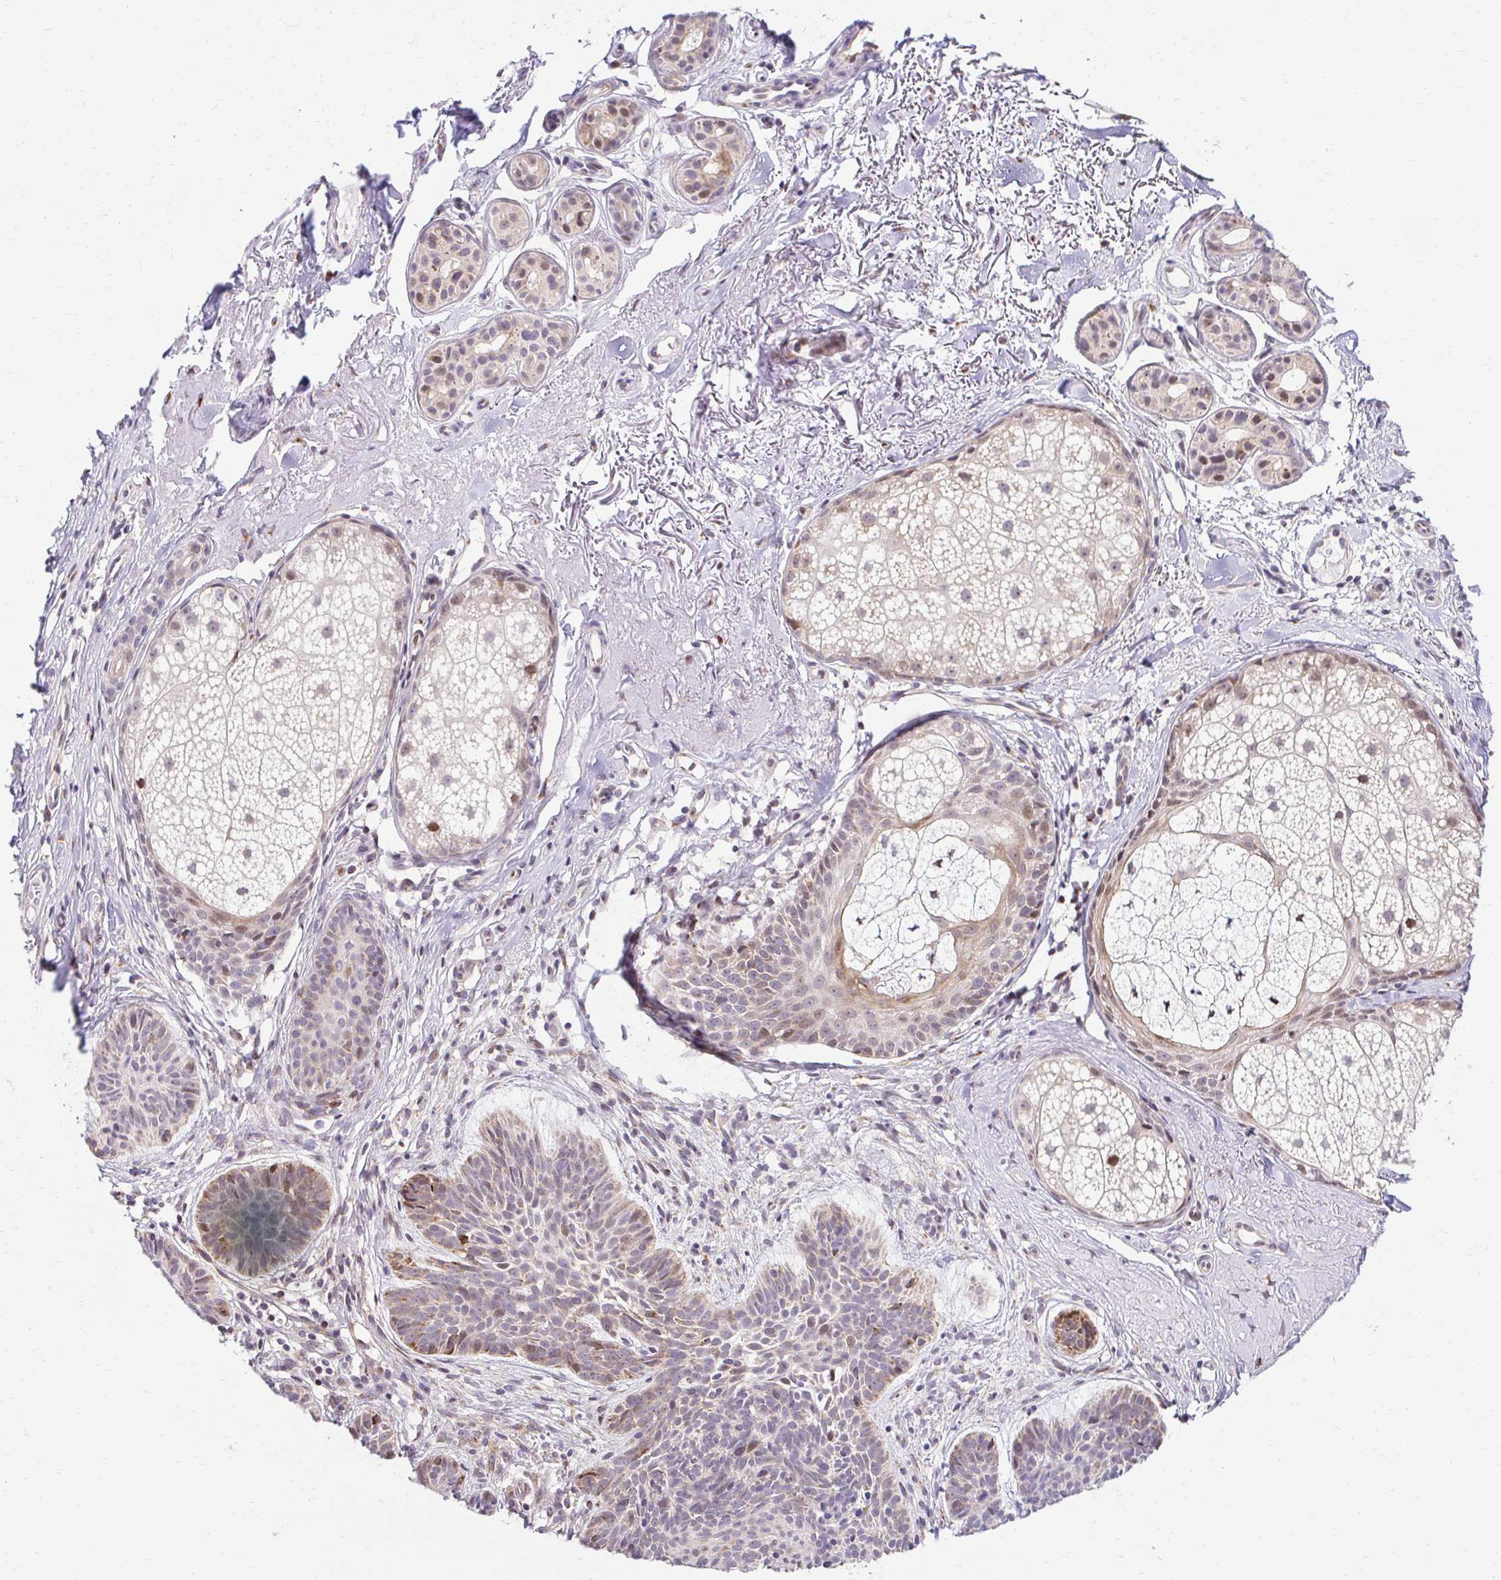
{"staining": {"intensity": "moderate", "quantity": "25%-75%", "location": "cytoplasmic/membranous"}, "tissue": "skin cancer", "cell_type": "Tumor cells", "image_type": "cancer", "snomed": [{"axis": "morphology", "description": "Basal cell carcinoma"}, {"axis": "topography", "description": "Skin"}], "caption": "Immunohistochemical staining of human basal cell carcinoma (skin) displays medium levels of moderate cytoplasmic/membranous positivity in approximately 25%-75% of tumor cells.", "gene": "HPS1", "patient": {"sex": "male", "age": 78}}